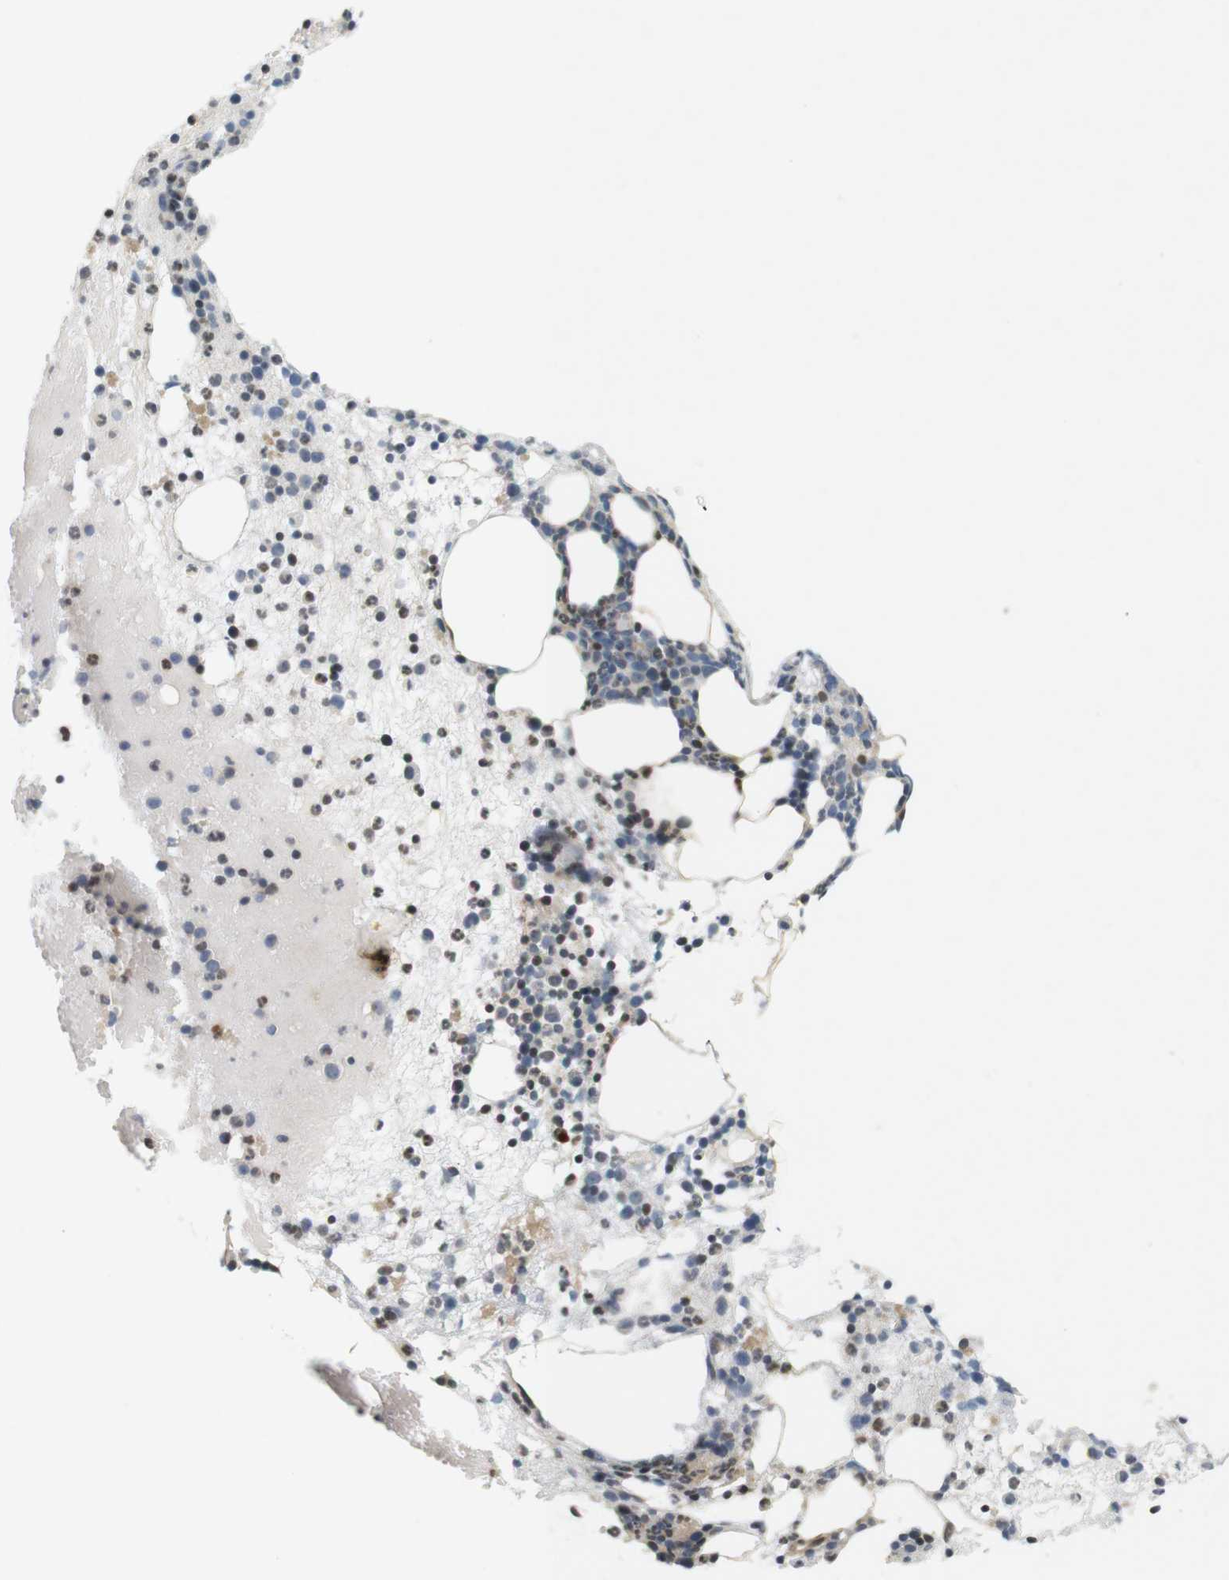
{"staining": {"intensity": "moderate", "quantity": "<25%", "location": "cytoplasmic/membranous,nuclear"}, "tissue": "bone marrow", "cell_type": "Hematopoietic cells", "image_type": "normal", "snomed": [{"axis": "morphology", "description": "Normal tissue, NOS"}, {"axis": "morphology", "description": "Inflammation, NOS"}, {"axis": "topography", "description": "Bone marrow"}], "caption": "A low amount of moderate cytoplasmic/membranous,nuclear staining is present in about <25% of hematopoietic cells in normal bone marrow.", "gene": "PPP1R14A", "patient": {"sex": "female", "age": 79}}